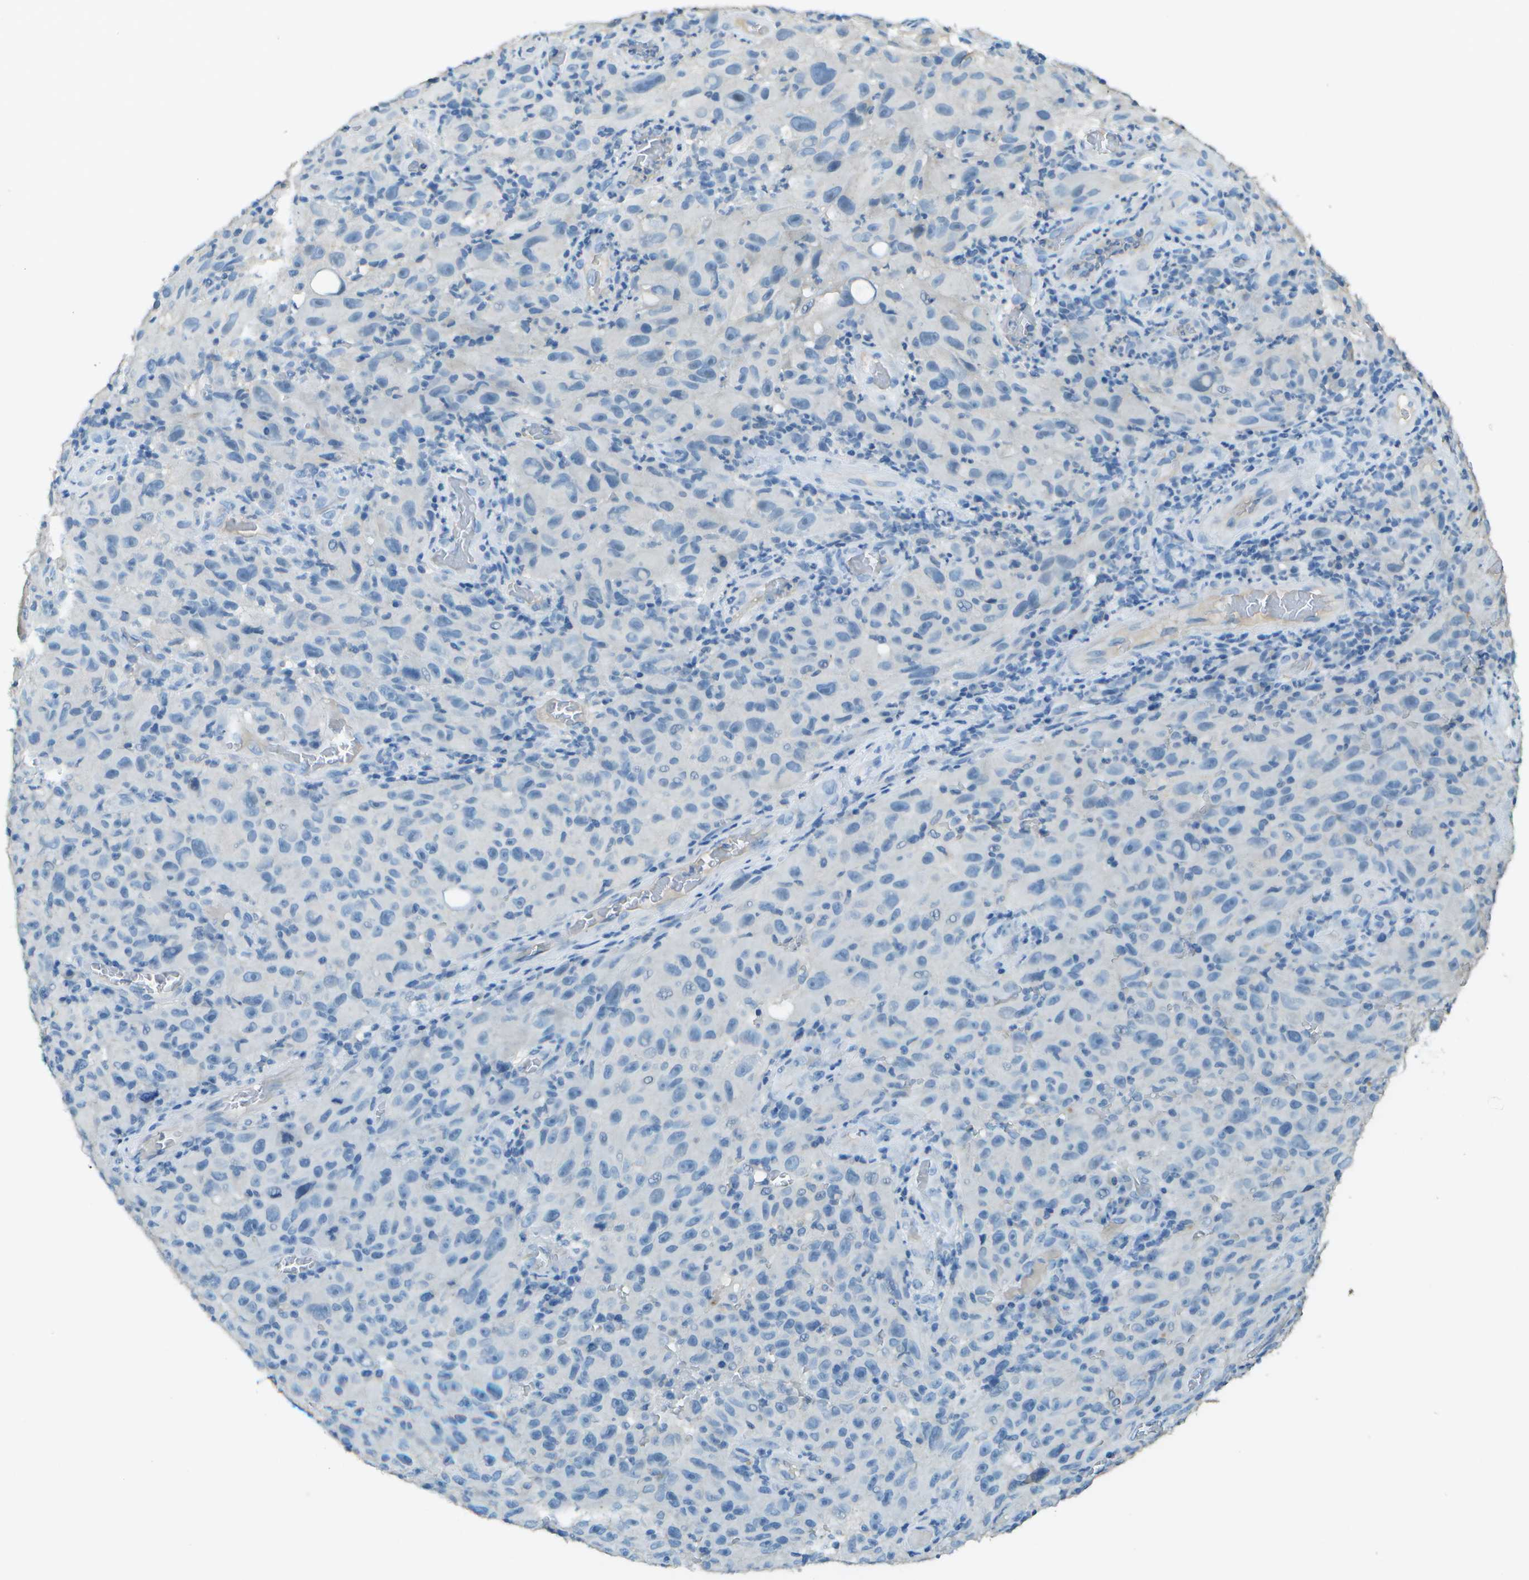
{"staining": {"intensity": "negative", "quantity": "none", "location": "none"}, "tissue": "melanoma", "cell_type": "Tumor cells", "image_type": "cancer", "snomed": [{"axis": "morphology", "description": "Malignant melanoma, NOS"}, {"axis": "topography", "description": "Skin"}], "caption": "Immunohistochemistry histopathology image of malignant melanoma stained for a protein (brown), which reveals no expression in tumor cells. The staining is performed using DAB brown chromogen with nuclei counter-stained in using hematoxylin.", "gene": "LGI2", "patient": {"sex": "female", "age": 82}}